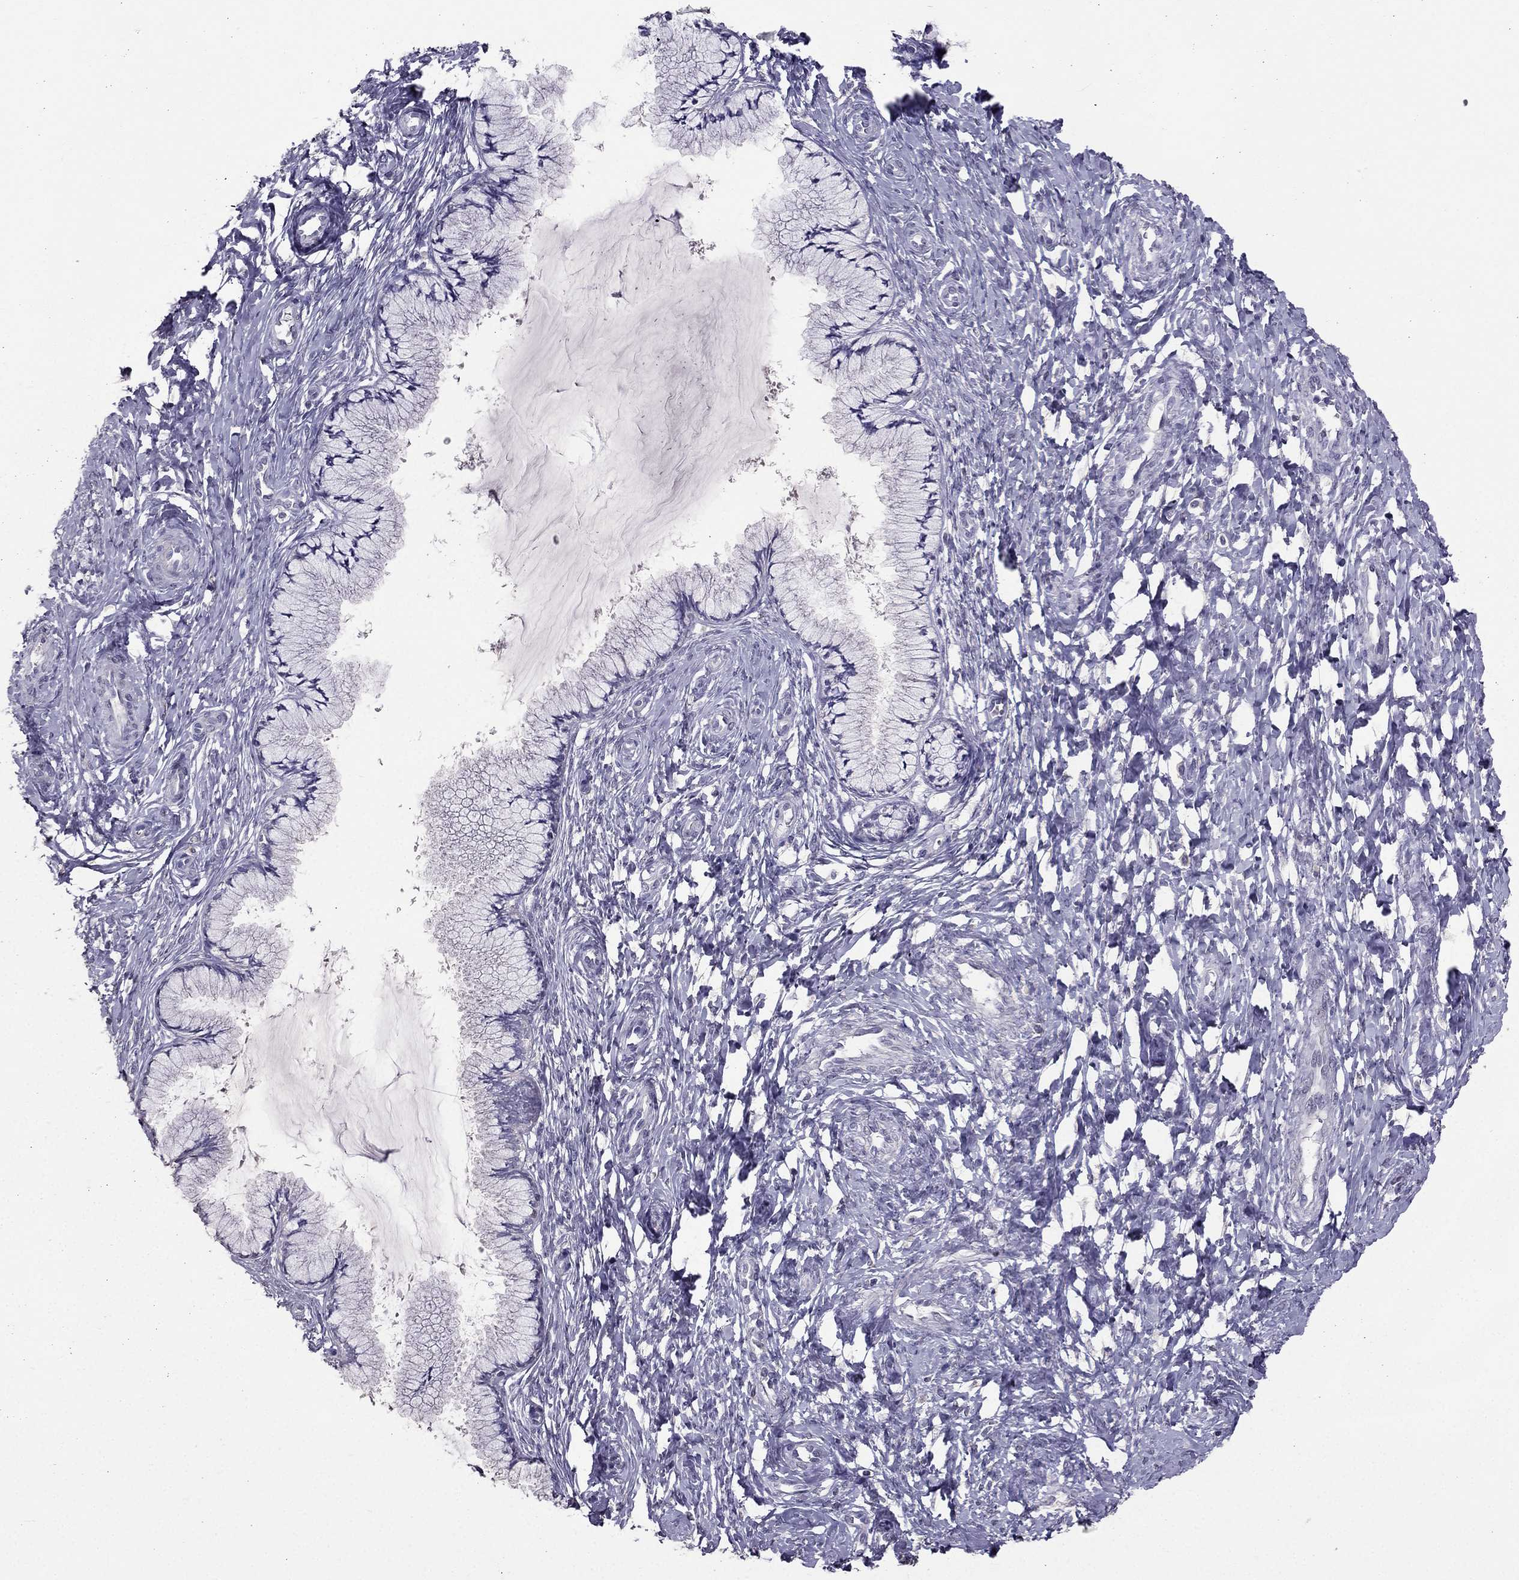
{"staining": {"intensity": "negative", "quantity": "none", "location": "none"}, "tissue": "cervix", "cell_type": "Glandular cells", "image_type": "normal", "snomed": [{"axis": "morphology", "description": "Normal tissue, NOS"}, {"axis": "topography", "description": "Cervix"}], "caption": "DAB (3,3'-diaminobenzidine) immunohistochemical staining of normal human cervix displays no significant positivity in glandular cells.", "gene": "ARHGAP11A", "patient": {"sex": "female", "age": 37}}